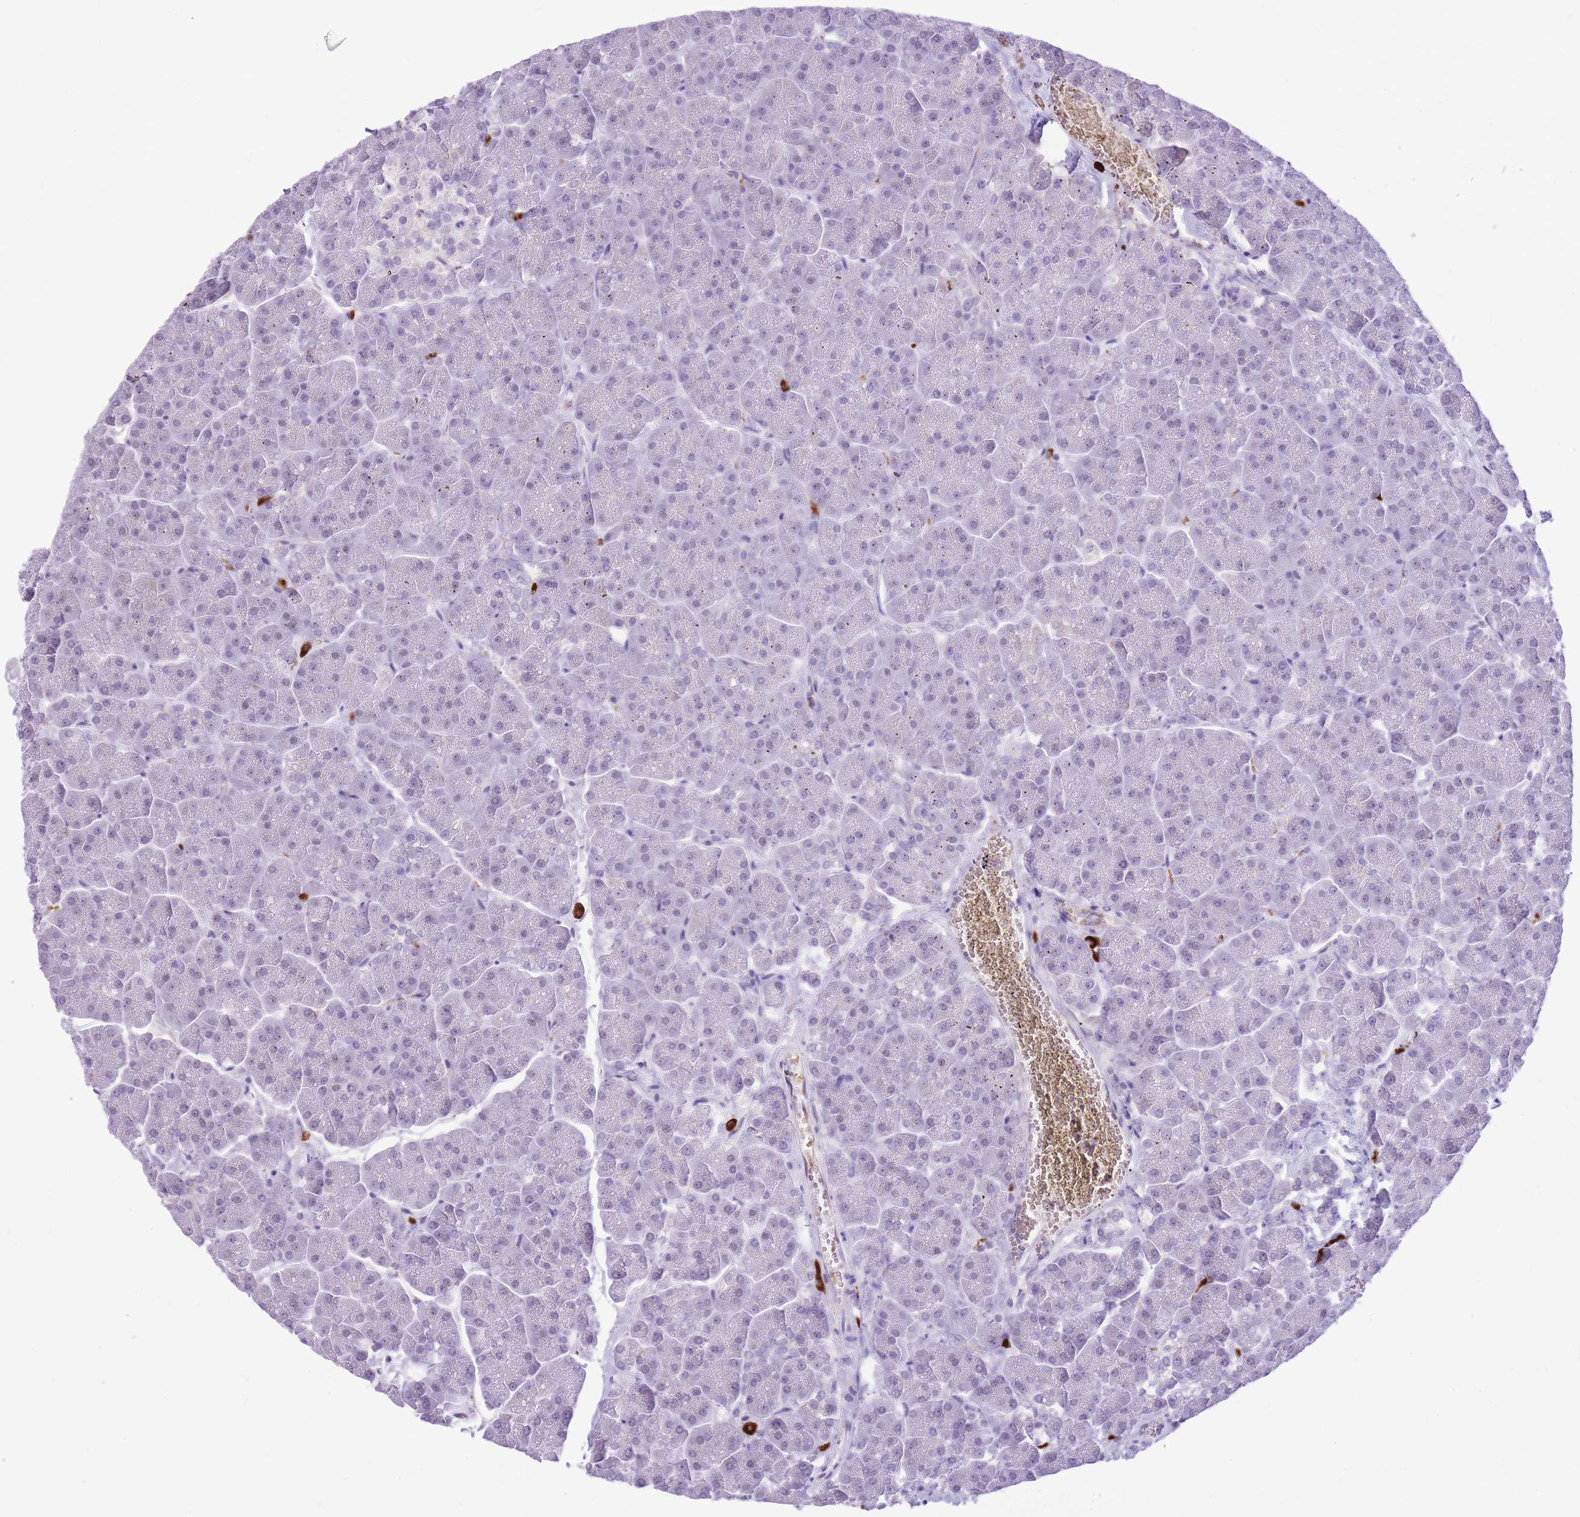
{"staining": {"intensity": "negative", "quantity": "none", "location": "none"}, "tissue": "pancreas", "cell_type": "Exocrine glandular cells", "image_type": "normal", "snomed": [{"axis": "morphology", "description": "Normal tissue, NOS"}, {"axis": "topography", "description": "Pancreas"}, {"axis": "topography", "description": "Peripheral nerve tissue"}], "caption": "This histopathology image is of normal pancreas stained with IHC to label a protein in brown with the nuclei are counter-stained blue. There is no expression in exocrine glandular cells.", "gene": "MEIOSIN", "patient": {"sex": "male", "age": 54}}